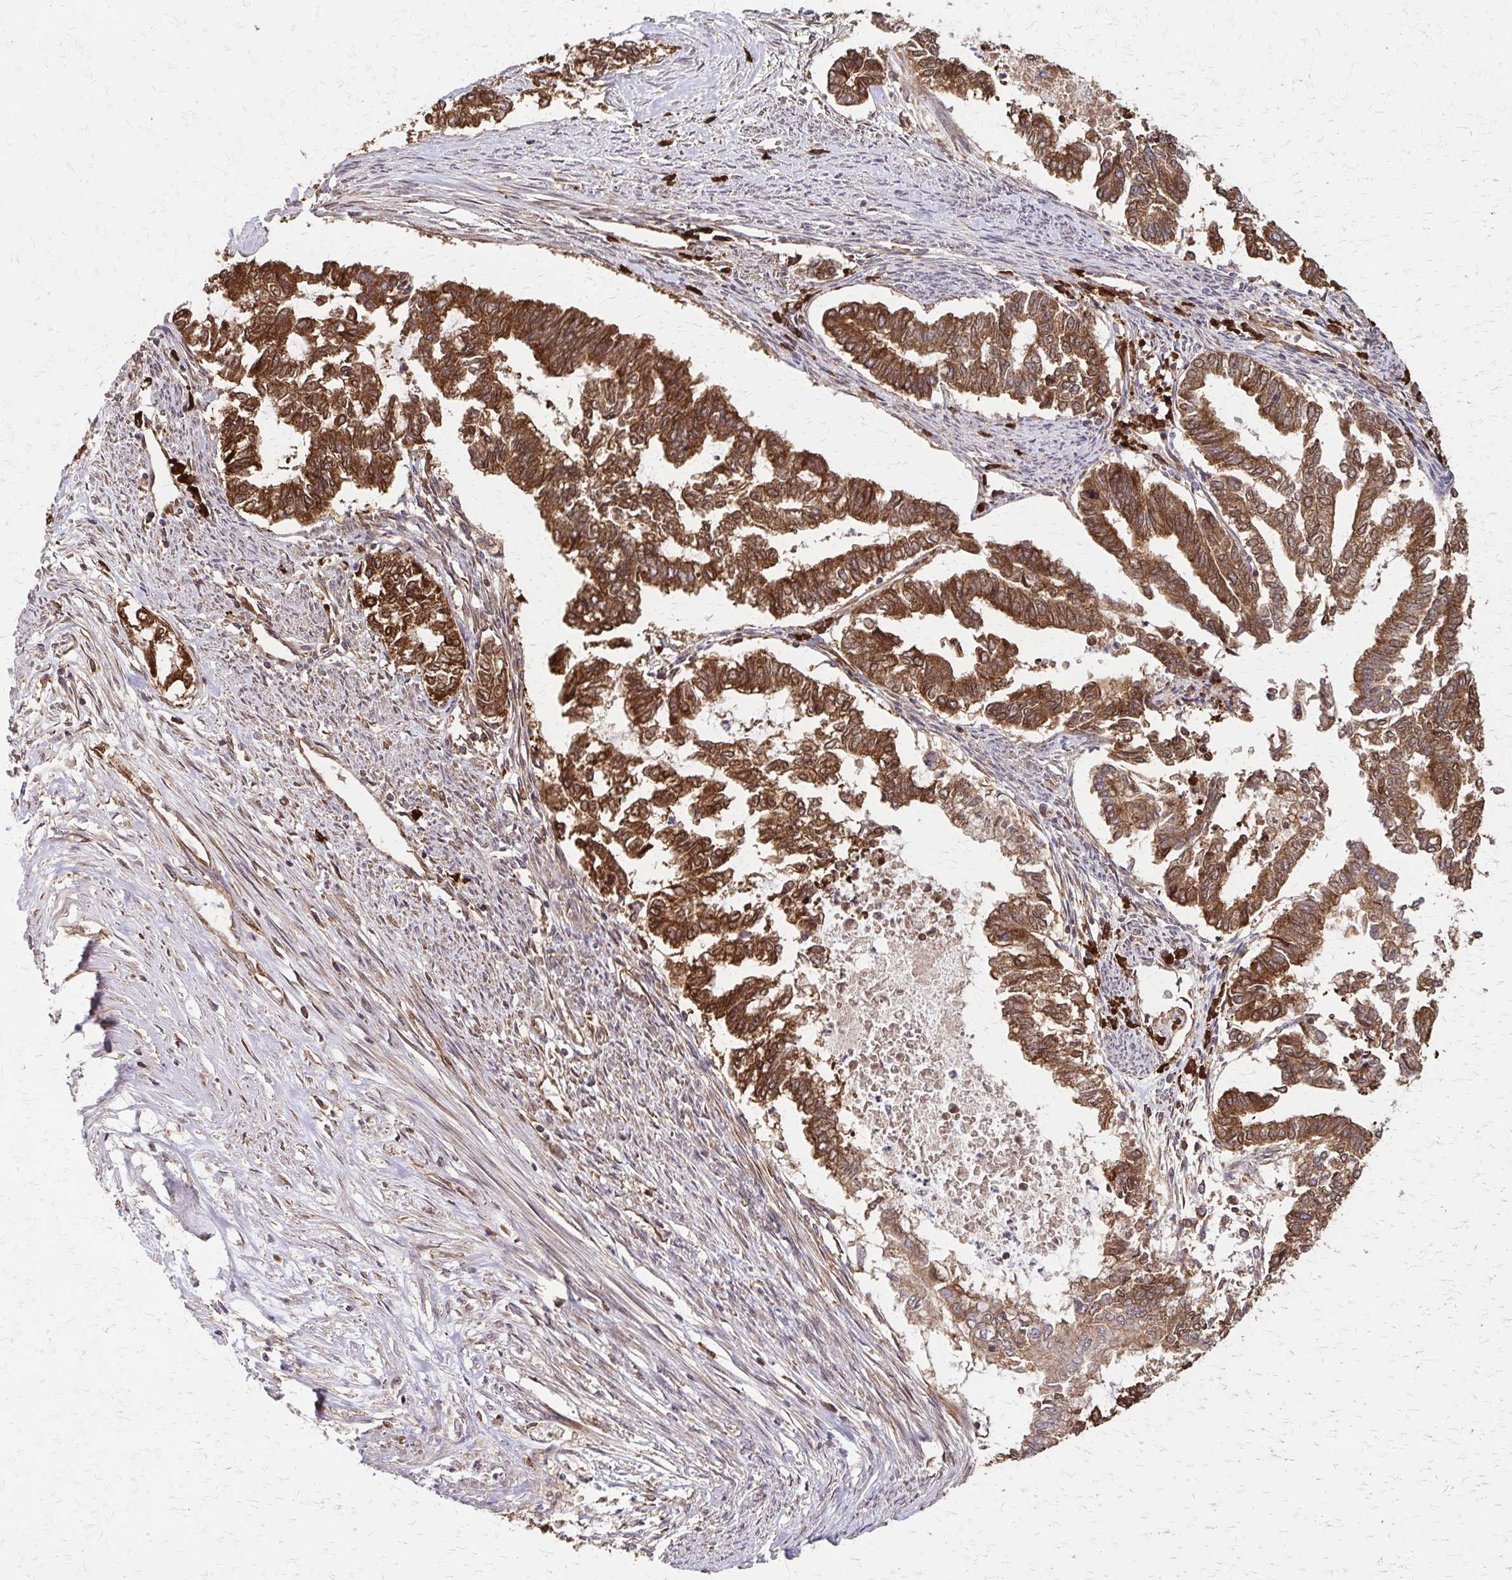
{"staining": {"intensity": "strong", "quantity": ">75%", "location": "cytoplasmic/membranous"}, "tissue": "endometrial cancer", "cell_type": "Tumor cells", "image_type": "cancer", "snomed": [{"axis": "morphology", "description": "Adenocarcinoma, NOS"}, {"axis": "topography", "description": "Endometrium"}], "caption": "Protein expression by immunohistochemistry displays strong cytoplasmic/membranous staining in about >75% of tumor cells in endometrial cancer.", "gene": "EEF2", "patient": {"sex": "female", "age": 79}}